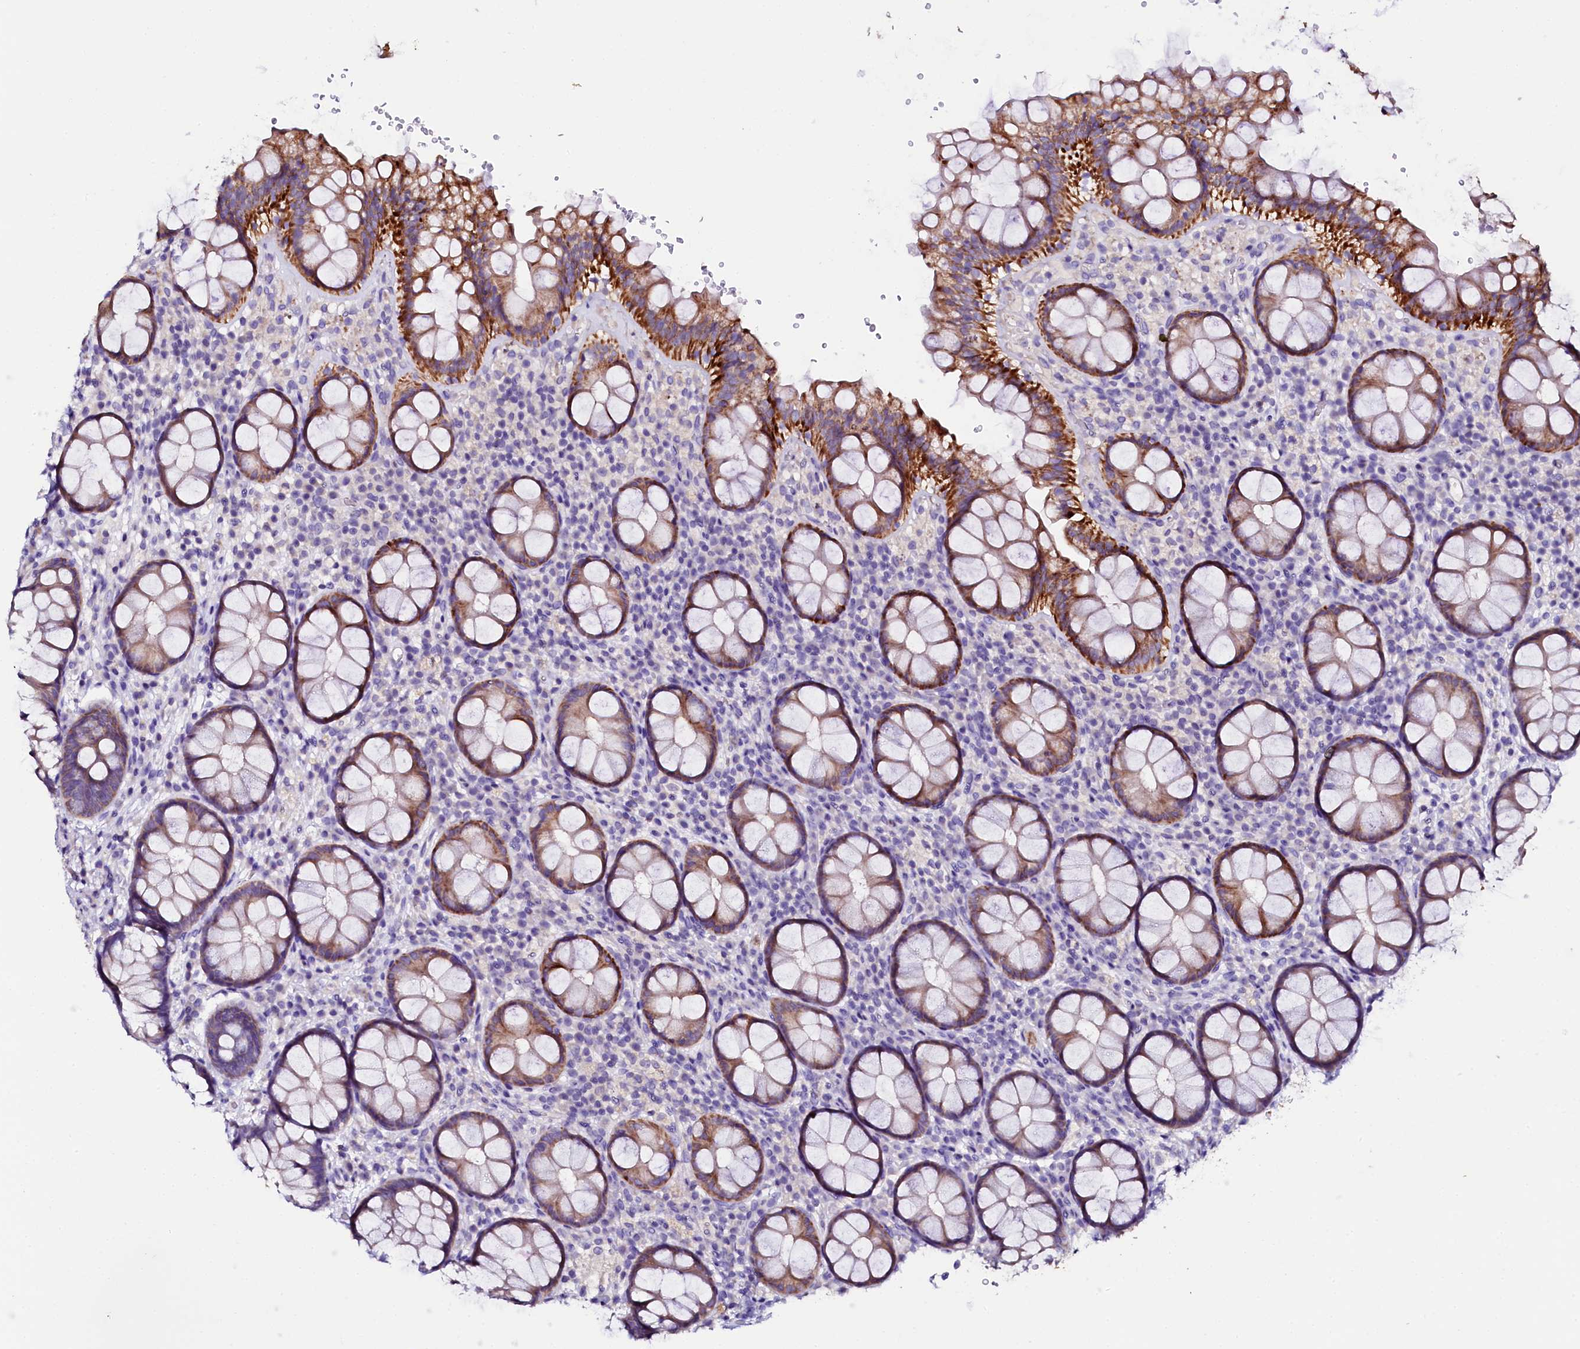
{"staining": {"intensity": "moderate", "quantity": "25%-75%", "location": "cytoplasmic/membranous"}, "tissue": "rectum", "cell_type": "Glandular cells", "image_type": "normal", "snomed": [{"axis": "morphology", "description": "Normal tissue, NOS"}, {"axis": "topography", "description": "Rectum"}], "caption": "Human rectum stained for a protein (brown) shows moderate cytoplasmic/membranous positive expression in approximately 25%-75% of glandular cells.", "gene": "NAA16", "patient": {"sex": "male", "age": 83}}